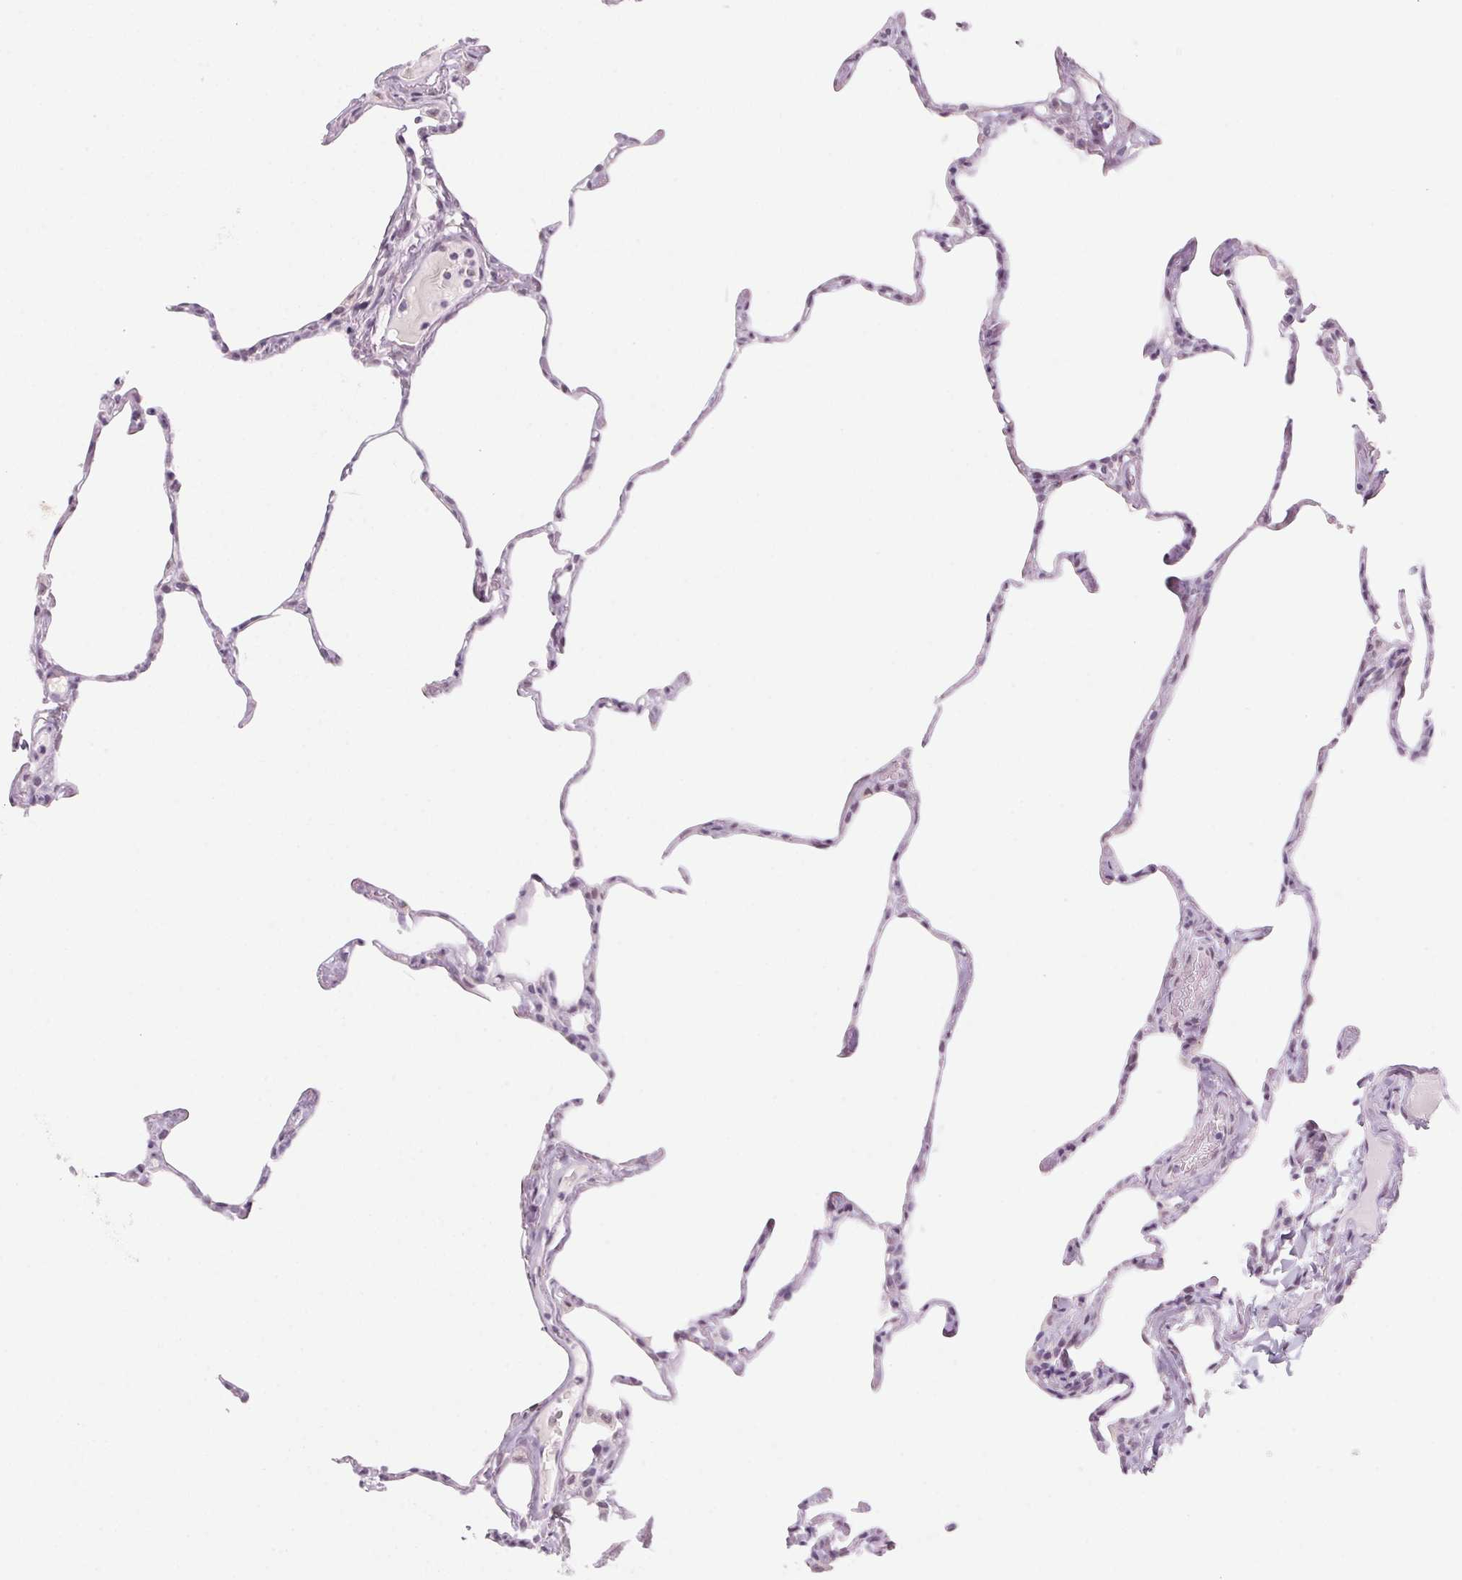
{"staining": {"intensity": "negative", "quantity": "none", "location": "none"}, "tissue": "lung", "cell_type": "Alveolar cells", "image_type": "normal", "snomed": [{"axis": "morphology", "description": "Normal tissue, NOS"}, {"axis": "topography", "description": "Lung"}], "caption": "Immunohistochemistry (IHC) photomicrograph of normal human lung stained for a protein (brown), which shows no expression in alveolar cells. Nuclei are stained in blue.", "gene": "KCNQ2", "patient": {"sex": "male", "age": 65}}